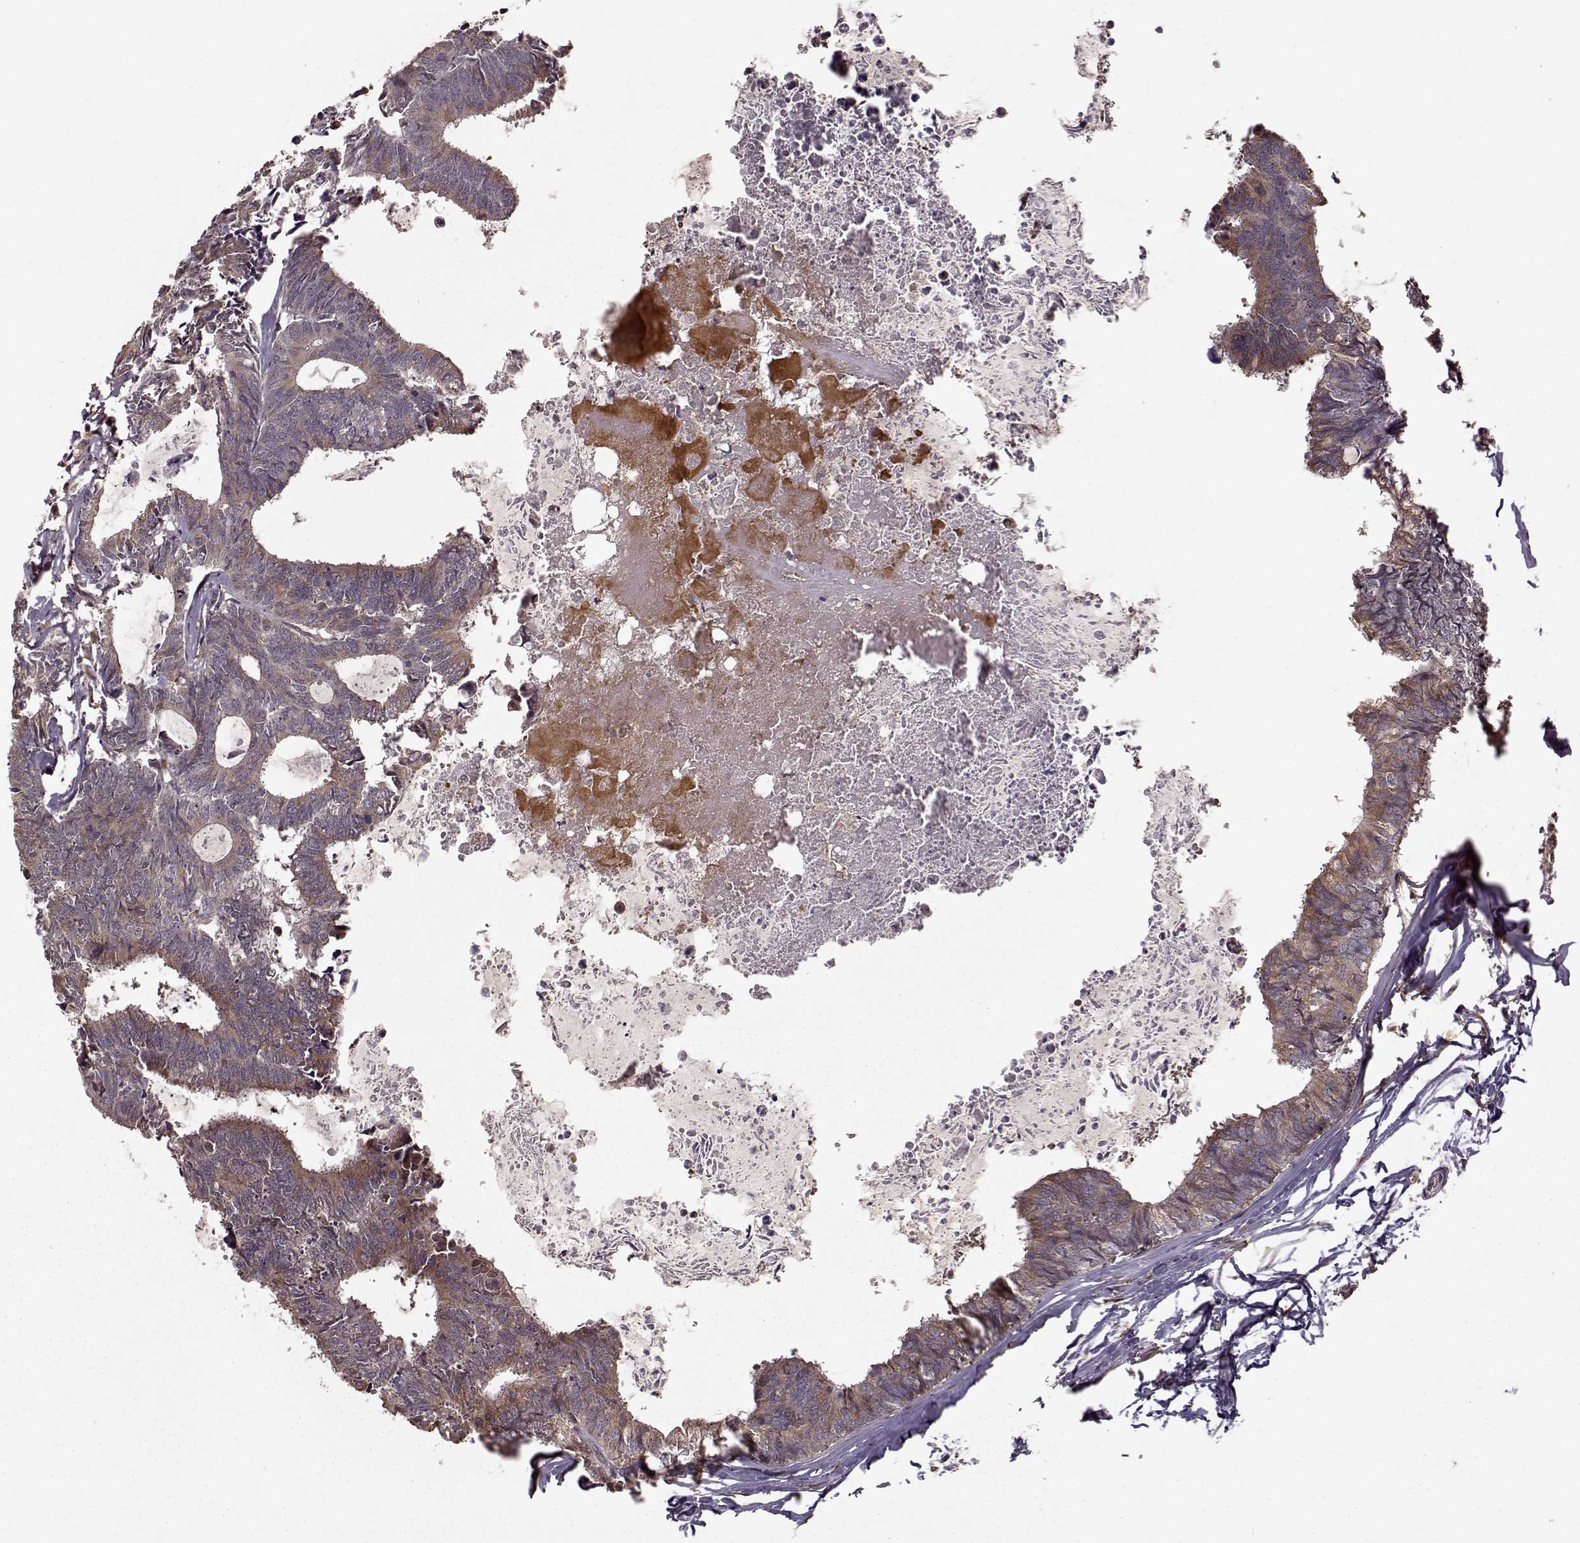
{"staining": {"intensity": "weak", "quantity": ">75%", "location": "cytoplasmic/membranous"}, "tissue": "colorectal cancer", "cell_type": "Tumor cells", "image_type": "cancer", "snomed": [{"axis": "morphology", "description": "Adenocarcinoma, NOS"}, {"axis": "topography", "description": "Colon"}, {"axis": "topography", "description": "Rectum"}], "caption": "Immunohistochemical staining of human colorectal cancer shows weak cytoplasmic/membranous protein expression in approximately >75% of tumor cells. (IHC, brightfield microscopy, high magnification).", "gene": "YIPF5", "patient": {"sex": "male", "age": 57}}